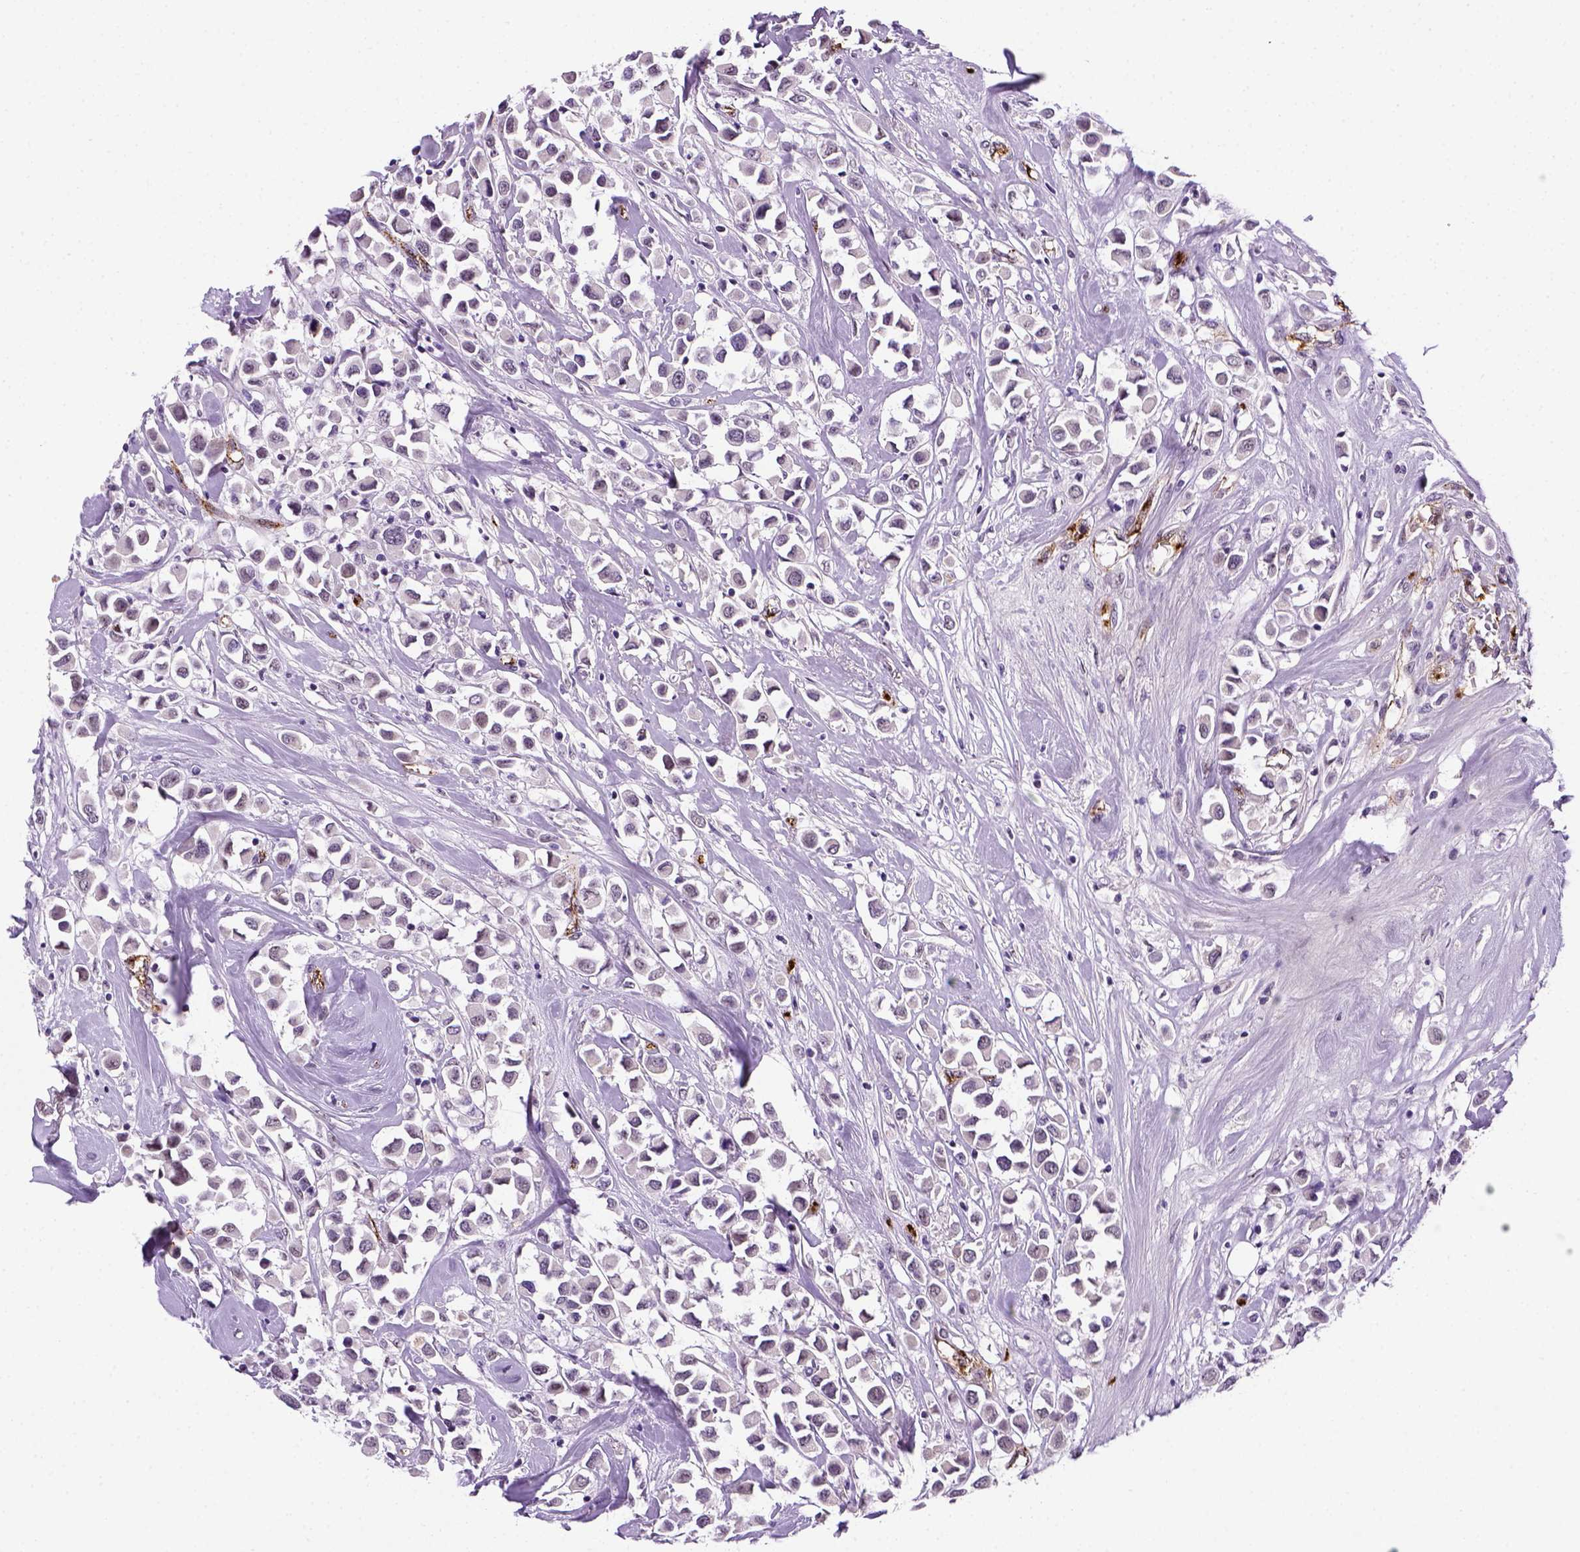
{"staining": {"intensity": "negative", "quantity": "none", "location": "none"}, "tissue": "breast cancer", "cell_type": "Tumor cells", "image_type": "cancer", "snomed": [{"axis": "morphology", "description": "Duct carcinoma"}, {"axis": "topography", "description": "Breast"}], "caption": "Invasive ductal carcinoma (breast) was stained to show a protein in brown. There is no significant expression in tumor cells.", "gene": "VWF", "patient": {"sex": "female", "age": 61}}